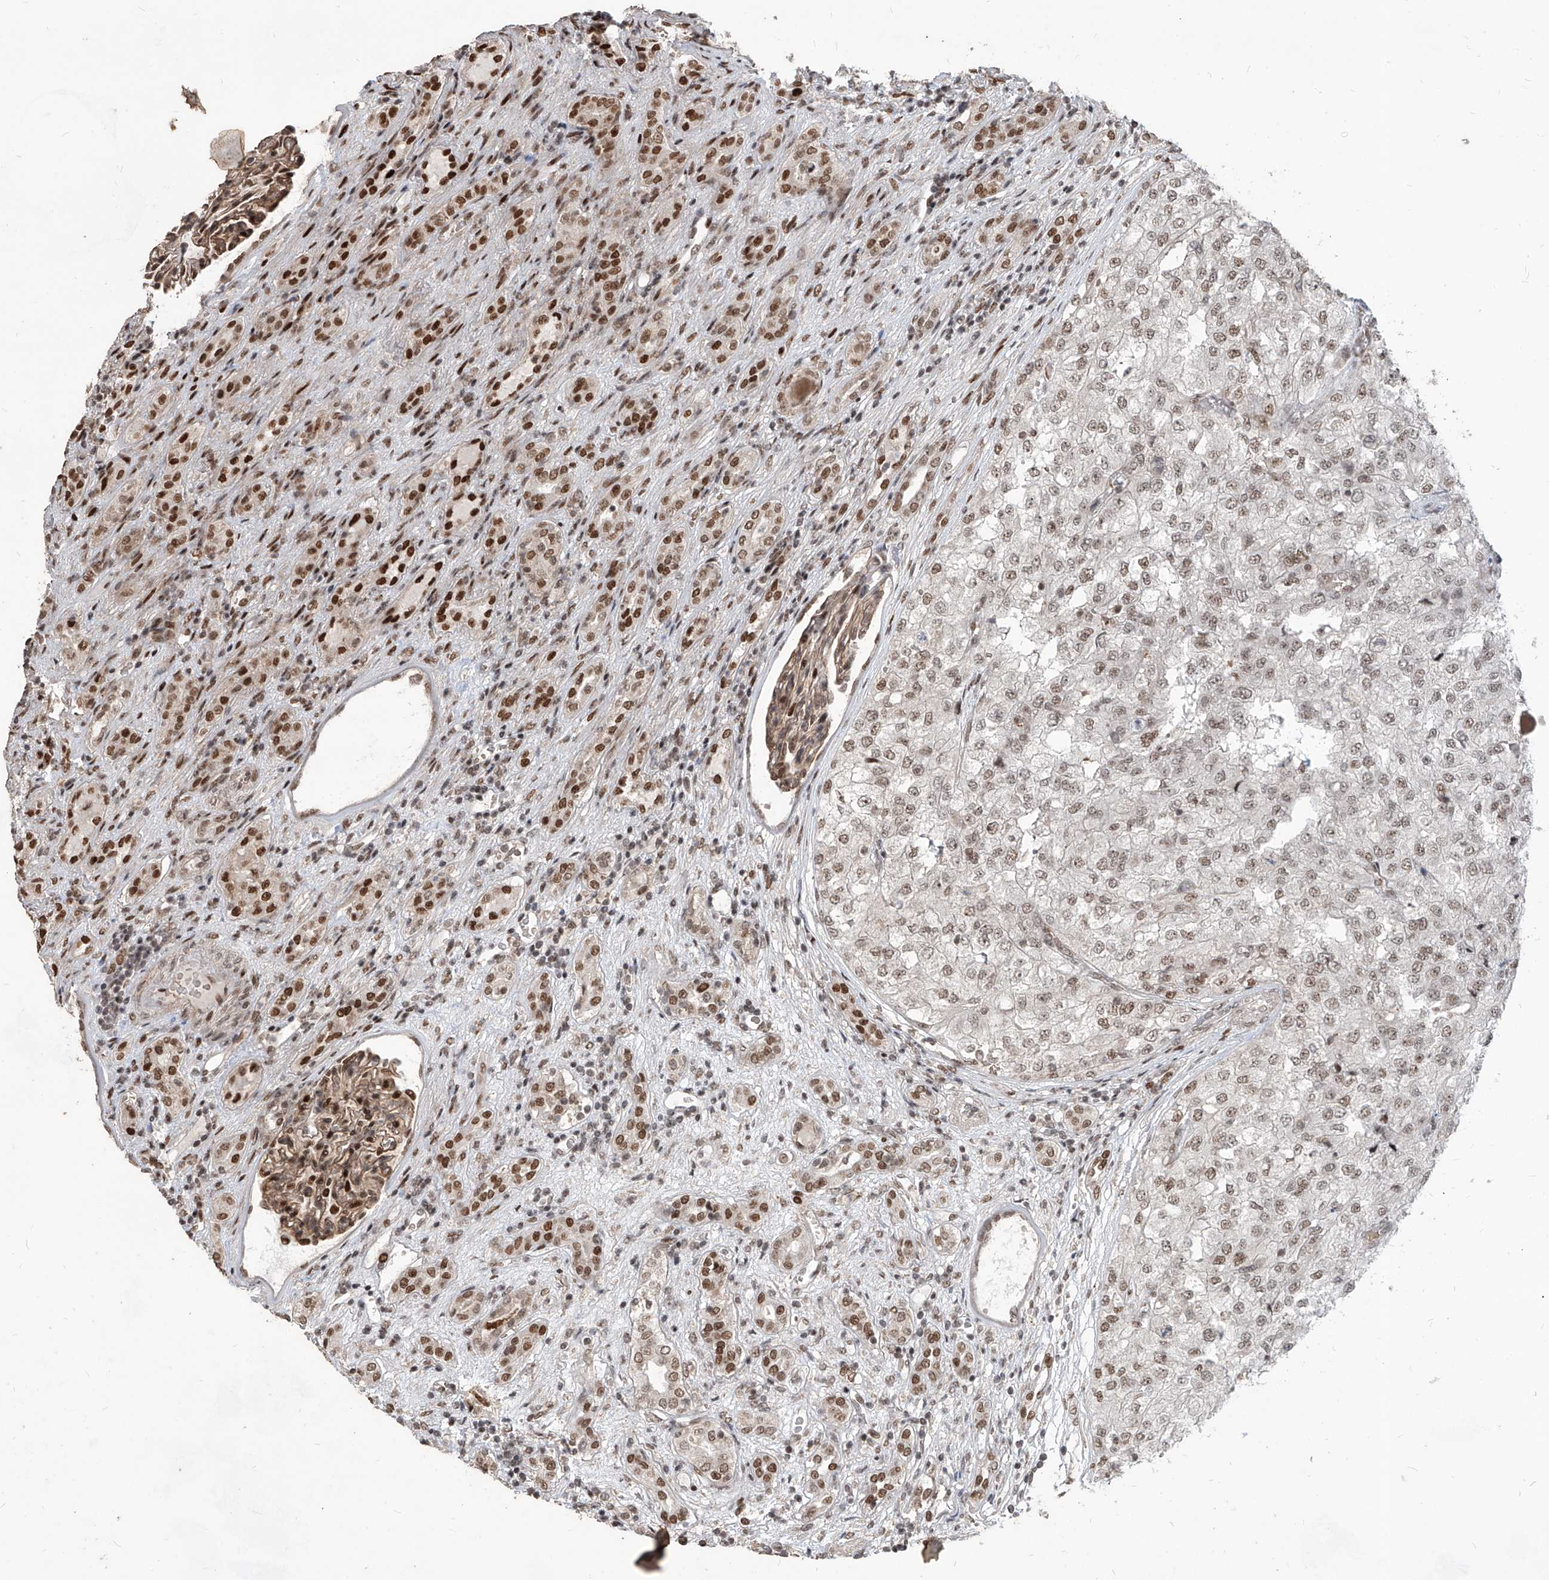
{"staining": {"intensity": "weak", "quantity": "25%-75%", "location": "nuclear"}, "tissue": "renal cancer", "cell_type": "Tumor cells", "image_type": "cancer", "snomed": [{"axis": "morphology", "description": "Adenocarcinoma, NOS"}, {"axis": "topography", "description": "Kidney"}], "caption": "Protein expression analysis of renal adenocarcinoma shows weak nuclear staining in approximately 25%-75% of tumor cells.", "gene": "IRF2", "patient": {"sex": "female", "age": 54}}